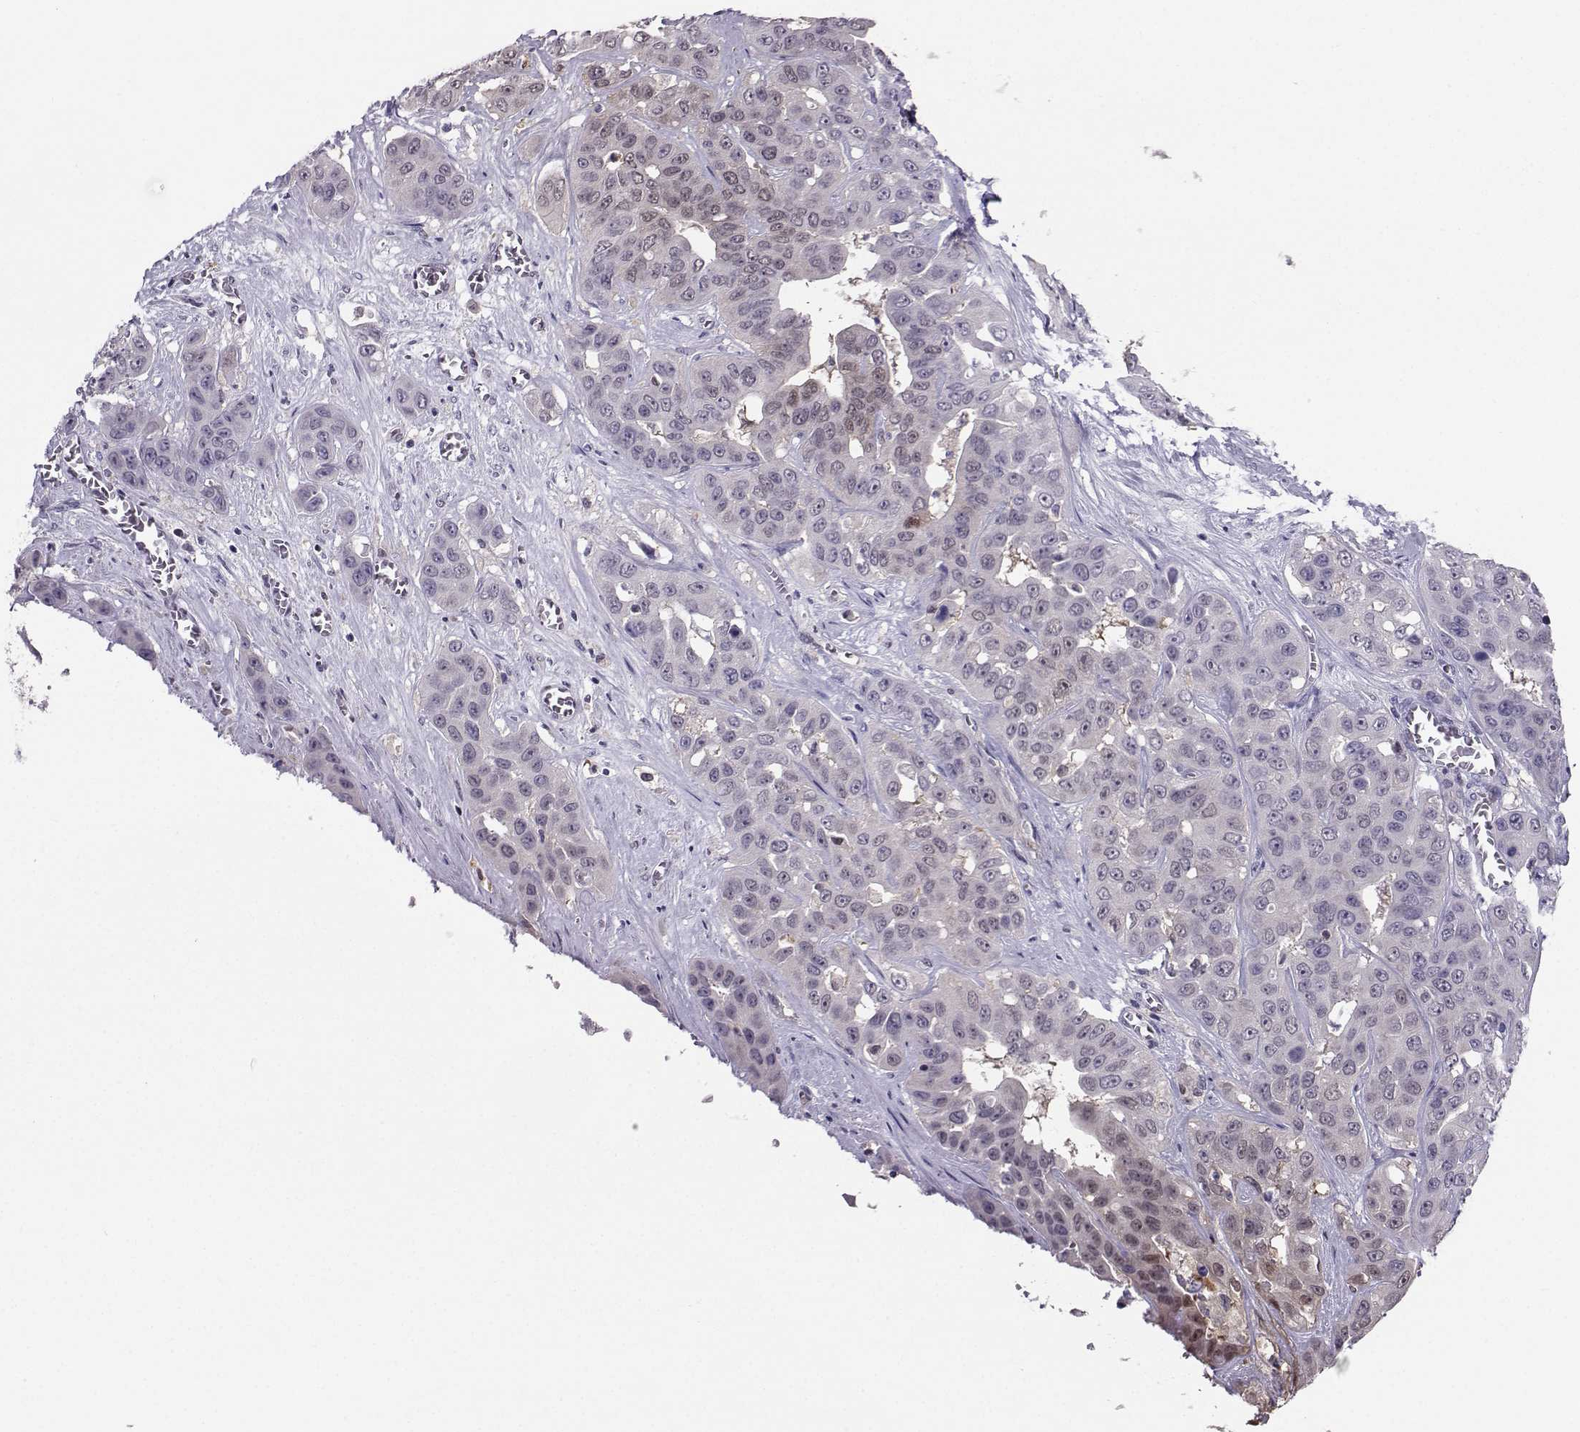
{"staining": {"intensity": "negative", "quantity": "none", "location": "none"}, "tissue": "liver cancer", "cell_type": "Tumor cells", "image_type": "cancer", "snomed": [{"axis": "morphology", "description": "Cholangiocarcinoma"}, {"axis": "topography", "description": "Liver"}], "caption": "An immunohistochemistry (IHC) micrograph of liver cancer is shown. There is no staining in tumor cells of liver cancer. Nuclei are stained in blue.", "gene": "PGK1", "patient": {"sex": "female", "age": 52}}